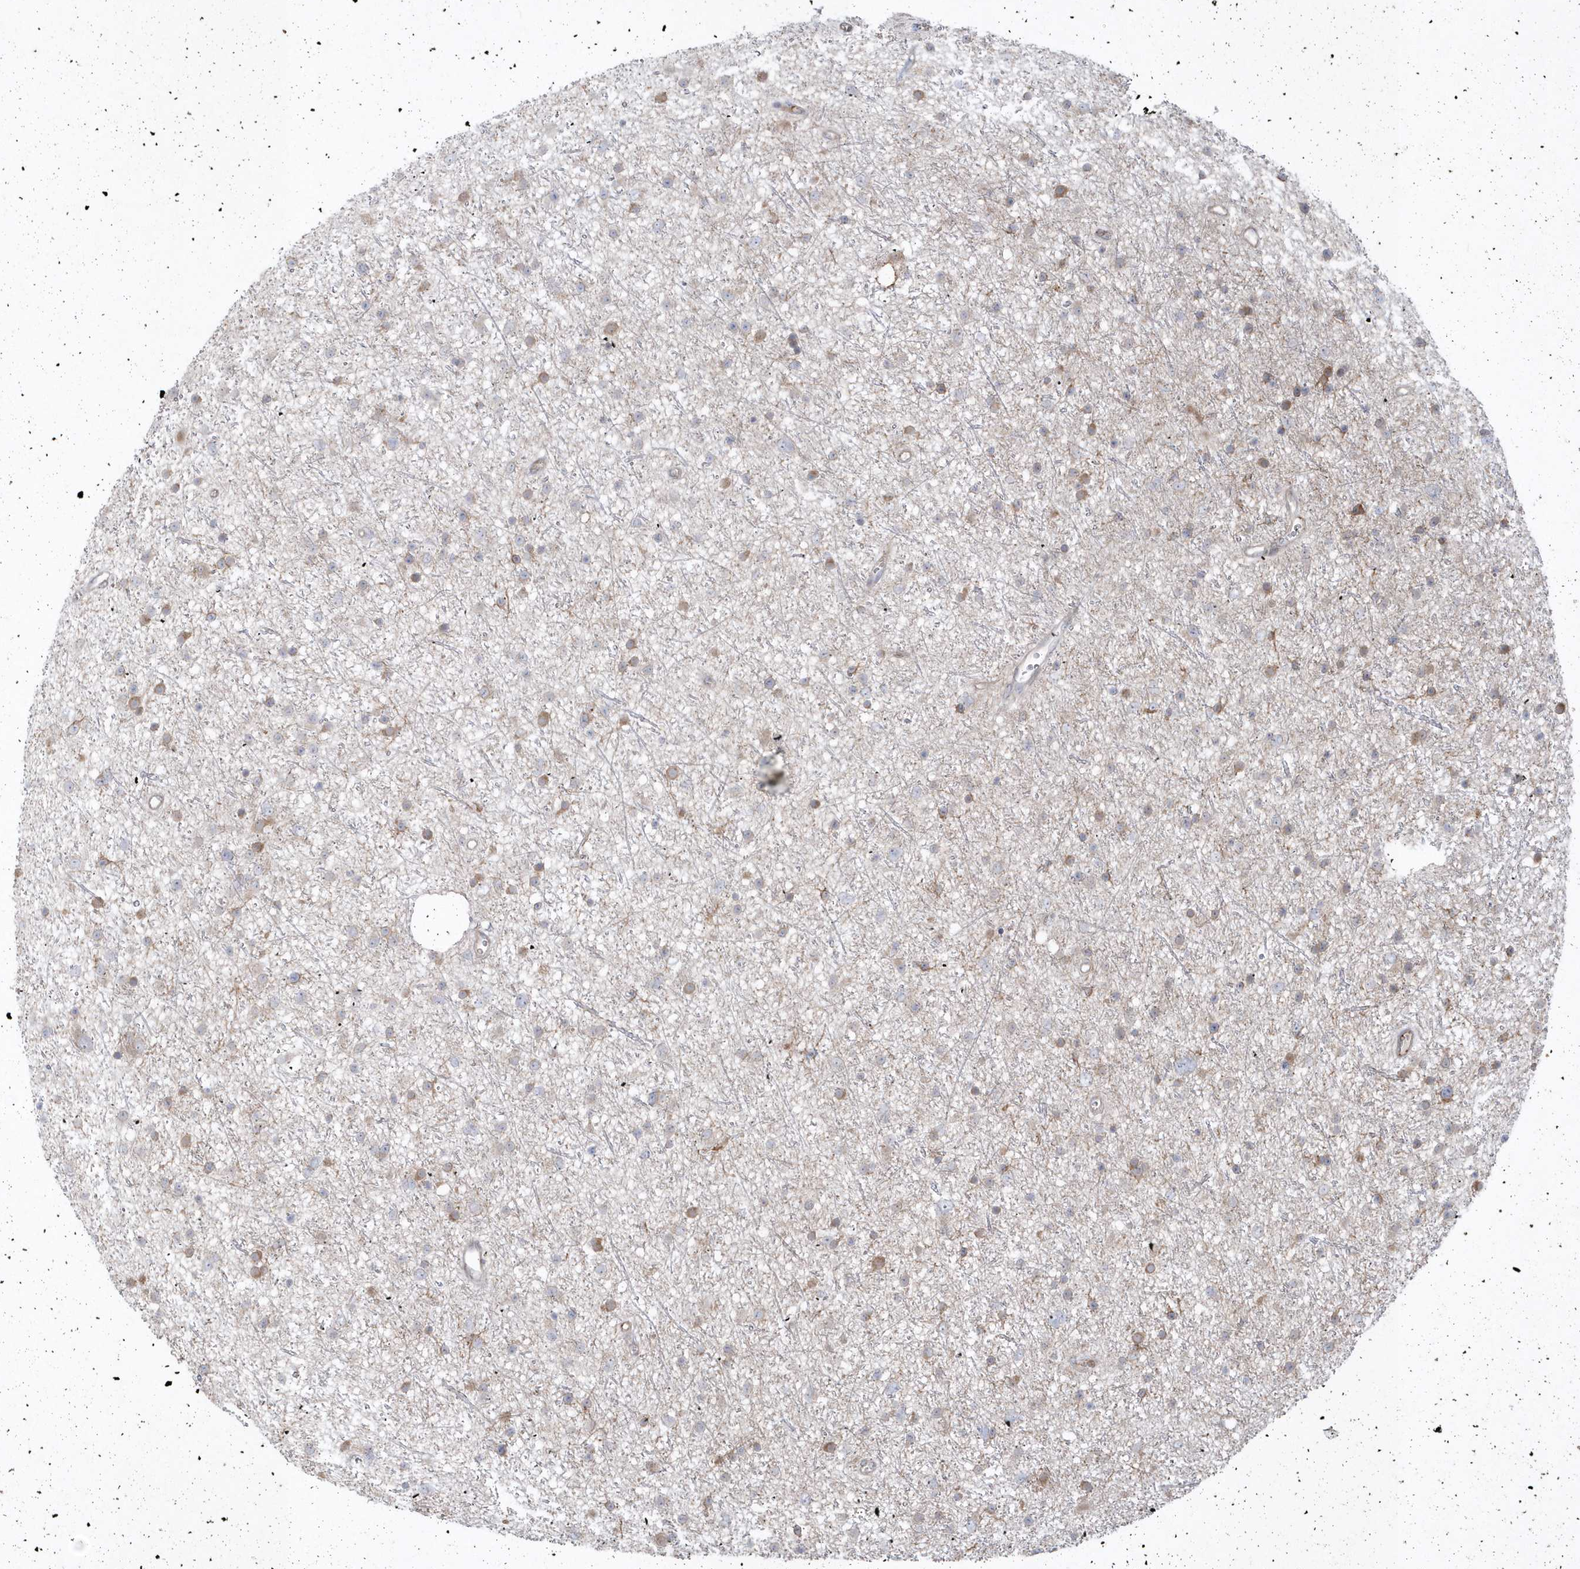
{"staining": {"intensity": "negative", "quantity": "none", "location": "none"}, "tissue": "glioma", "cell_type": "Tumor cells", "image_type": "cancer", "snomed": [{"axis": "morphology", "description": "Glioma, malignant, Low grade"}, {"axis": "topography", "description": "Cerebral cortex"}], "caption": "A histopathology image of malignant glioma (low-grade) stained for a protein displays no brown staining in tumor cells. The staining was performed using DAB (3,3'-diaminobenzidine) to visualize the protein expression in brown, while the nuclei were stained in blue with hematoxylin (Magnification: 20x).", "gene": "DHX57", "patient": {"sex": "female", "age": 39}}